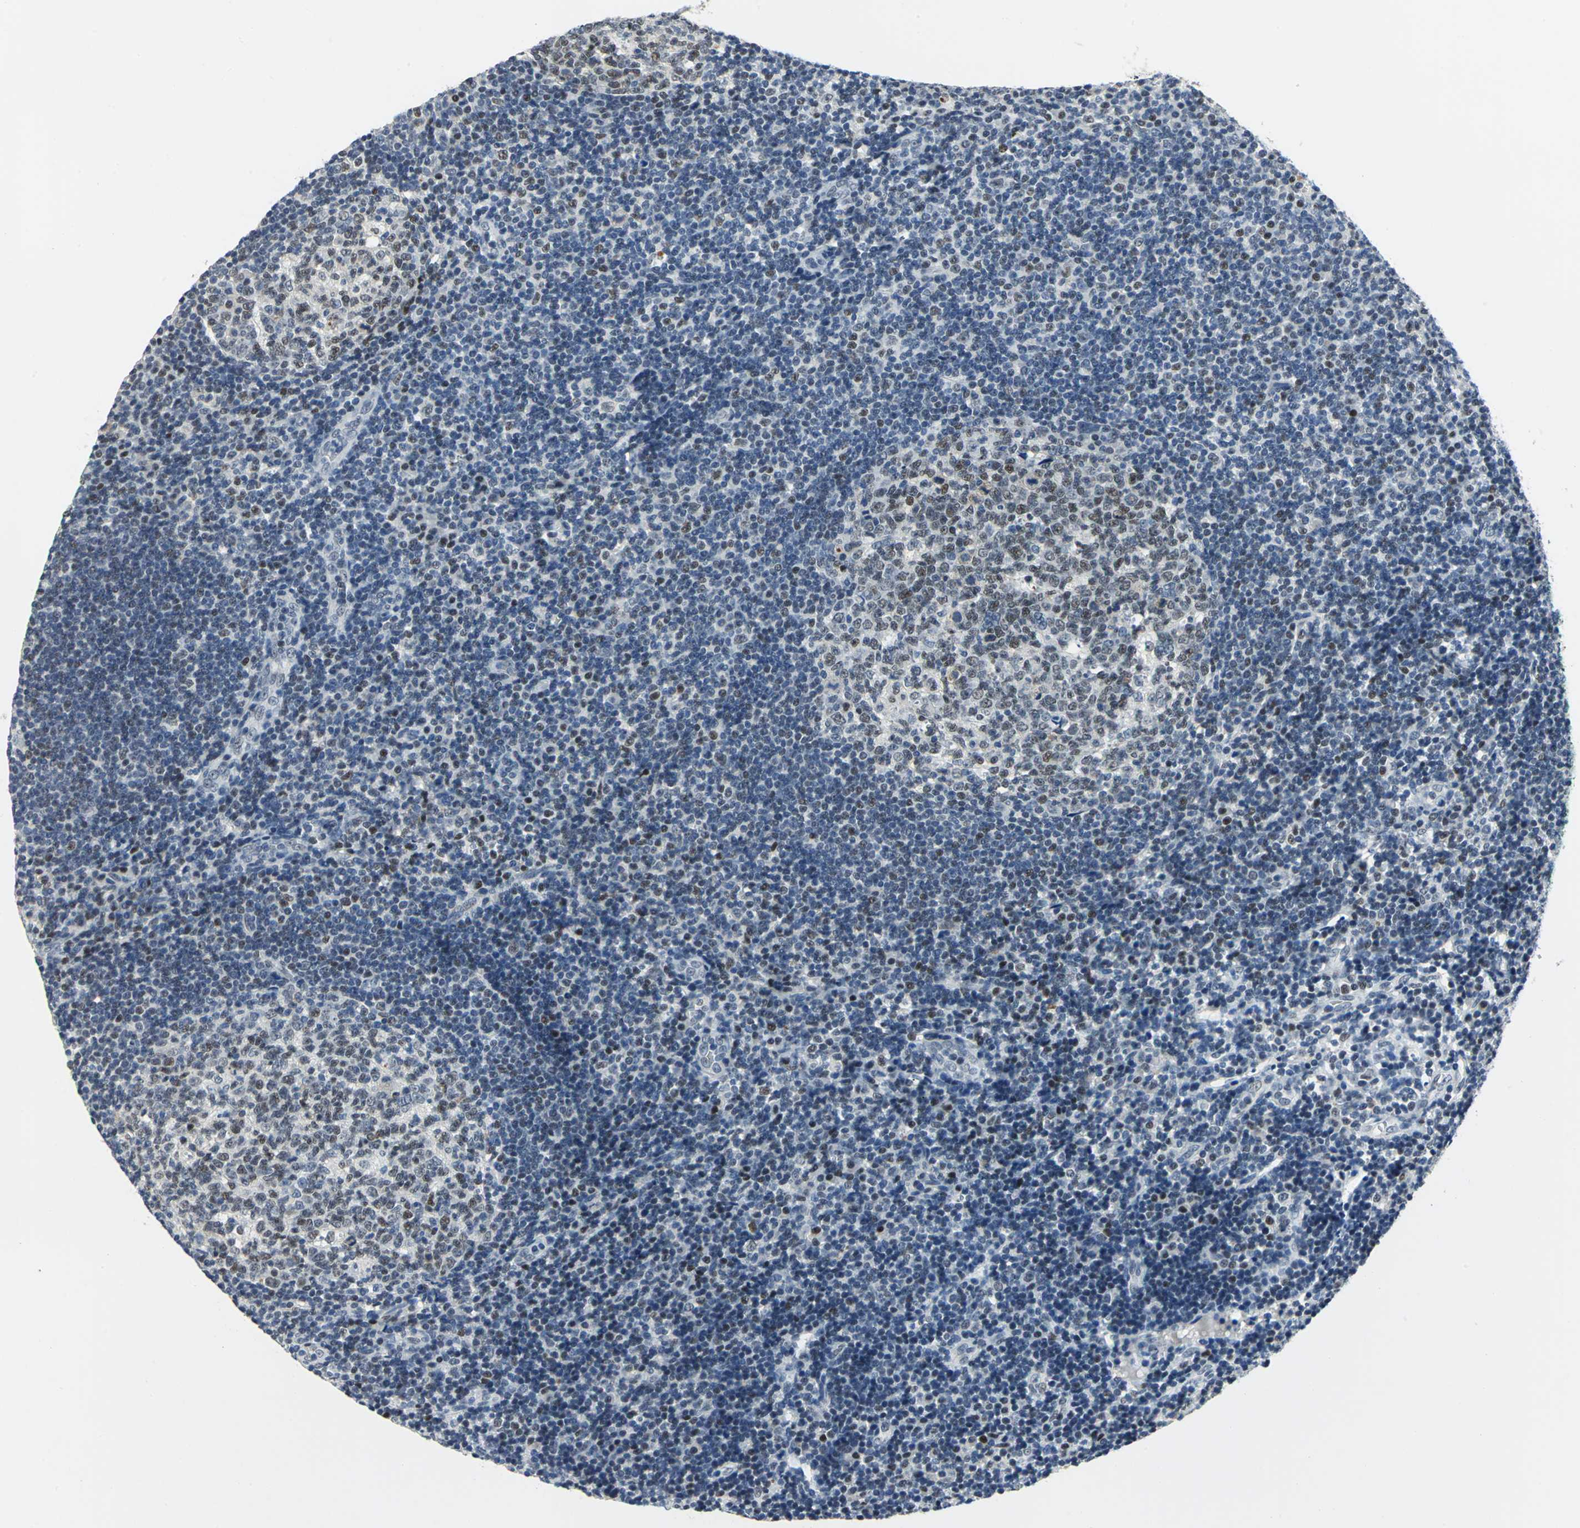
{"staining": {"intensity": "weak", "quantity": ">75%", "location": "nuclear"}, "tissue": "tonsil", "cell_type": "Germinal center cells", "image_type": "normal", "snomed": [{"axis": "morphology", "description": "Normal tissue, NOS"}, {"axis": "topography", "description": "Tonsil"}], "caption": "IHC (DAB (3,3'-diaminobenzidine)) staining of benign tonsil displays weak nuclear protein staining in approximately >75% of germinal center cells.", "gene": "RAD17", "patient": {"sex": "female", "age": 40}}